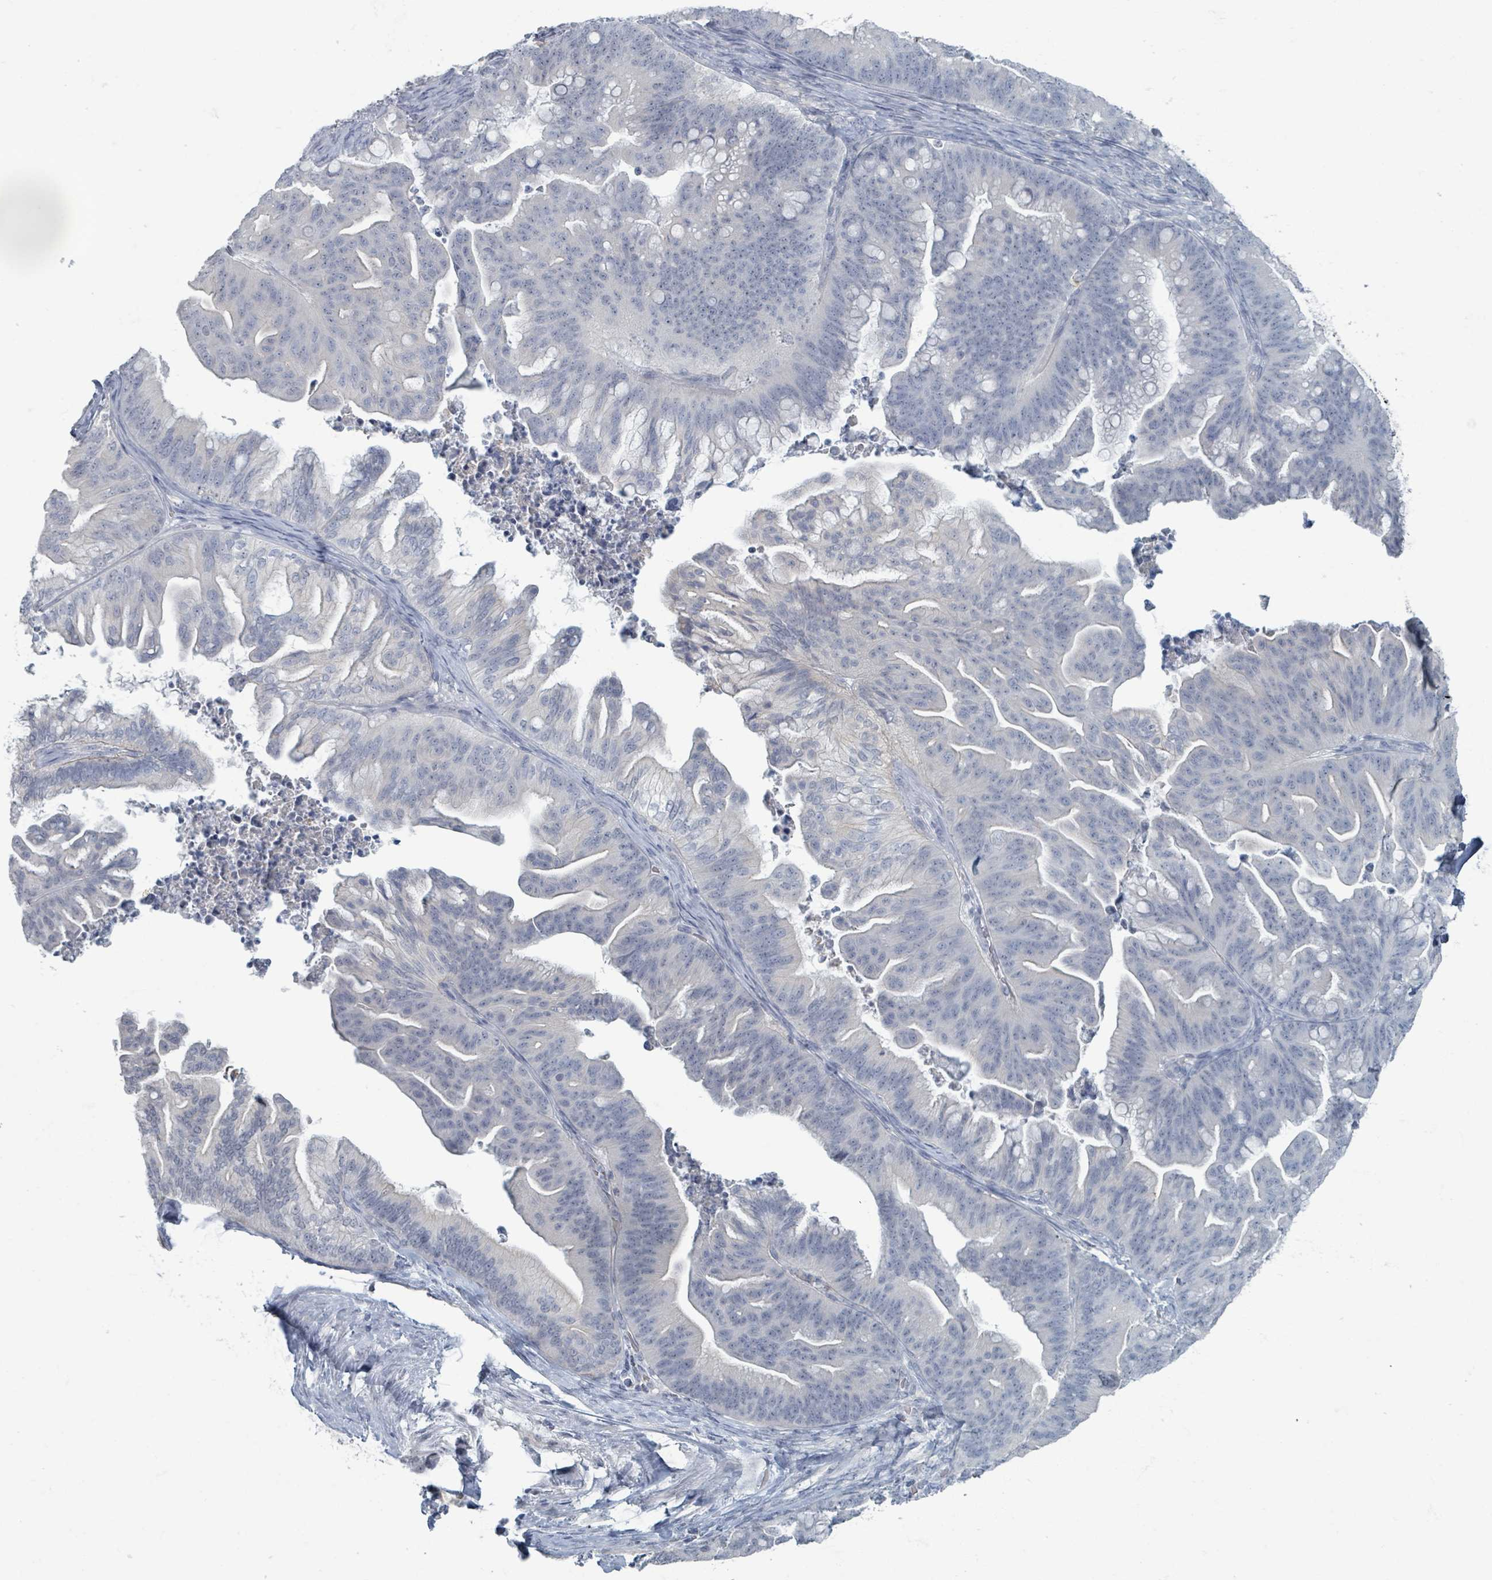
{"staining": {"intensity": "negative", "quantity": "none", "location": "none"}, "tissue": "ovarian cancer", "cell_type": "Tumor cells", "image_type": "cancer", "snomed": [{"axis": "morphology", "description": "Cystadenocarcinoma, mucinous, NOS"}, {"axis": "topography", "description": "Ovary"}], "caption": "Tumor cells show no significant staining in ovarian mucinous cystadenocarcinoma.", "gene": "WNT11", "patient": {"sex": "female", "age": 67}}